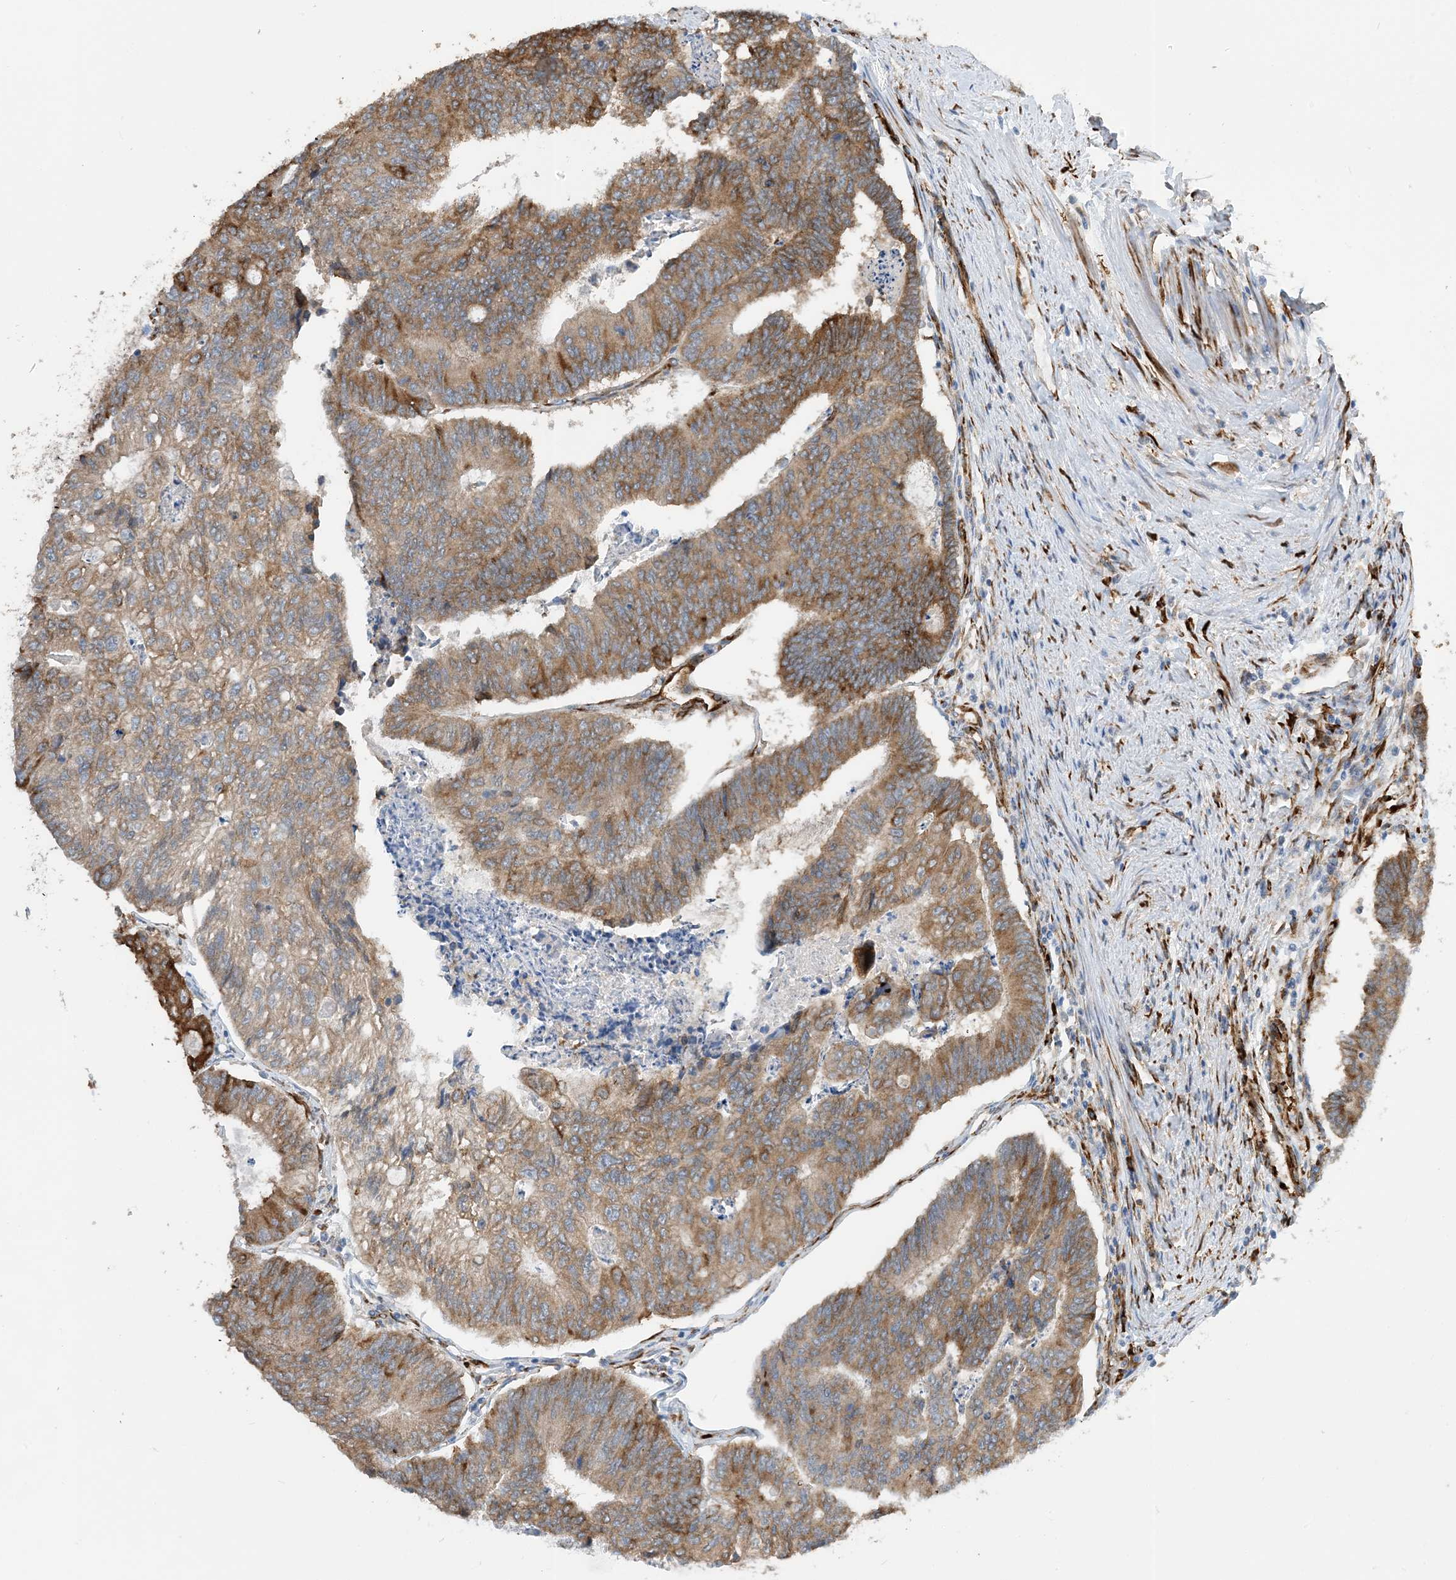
{"staining": {"intensity": "moderate", "quantity": ">75%", "location": "cytoplasmic/membranous"}, "tissue": "colorectal cancer", "cell_type": "Tumor cells", "image_type": "cancer", "snomed": [{"axis": "morphology", "description": "Adenocarcinoma, NOS"}, {"axis": "topography", "description": "Colon"}], "caption": "DAB immunohistochemical staining of human colorectal cancer (adenocarcinoma) displays moderate cytoplasmic/membranous protein expression in approximately >75% of tumor cells.", "gene": "ZBTB45", "patient": {"sex": "female", "age": 67}}